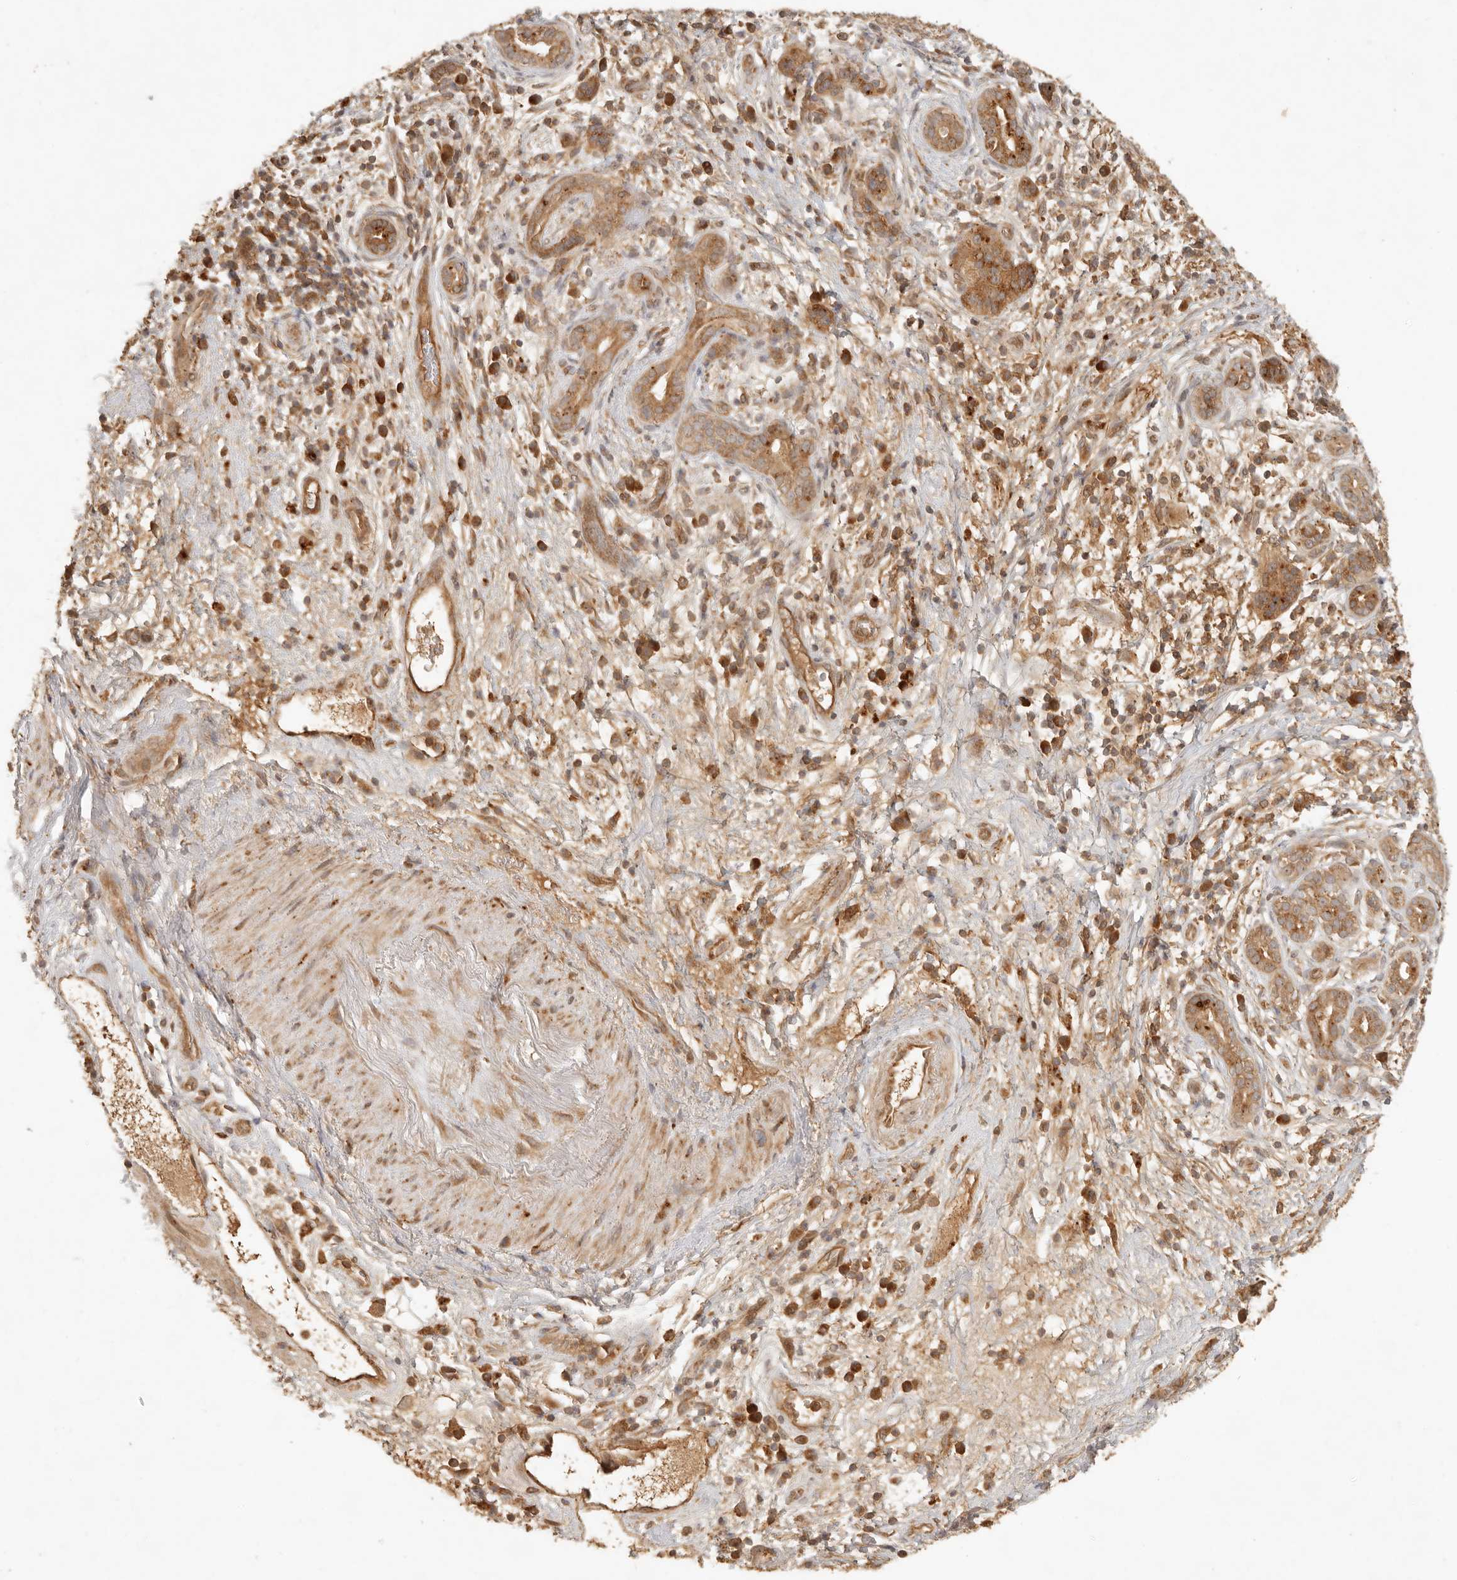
{"staining": {"intensity": "moderate", "quantity": ">75%", "location": "cytoplasmic/membranous"}, "tissue": "pancreatic cancer", "cell_type": "Tumor cells", "image_type": "cancer", "snomed": [{"axis": "morphology", "description": "Adenocarcinoma, NOS"}, {"axis": "topography", "description": "Pancreas"}], "caption": "Tumor cells show medium levels of moderate cytoplasmic/membranous expression in approximately >75% of cells in pancreatic cancer.", "gene": "ANKRD61", "patient": {"sex": "male", "age": 78}}